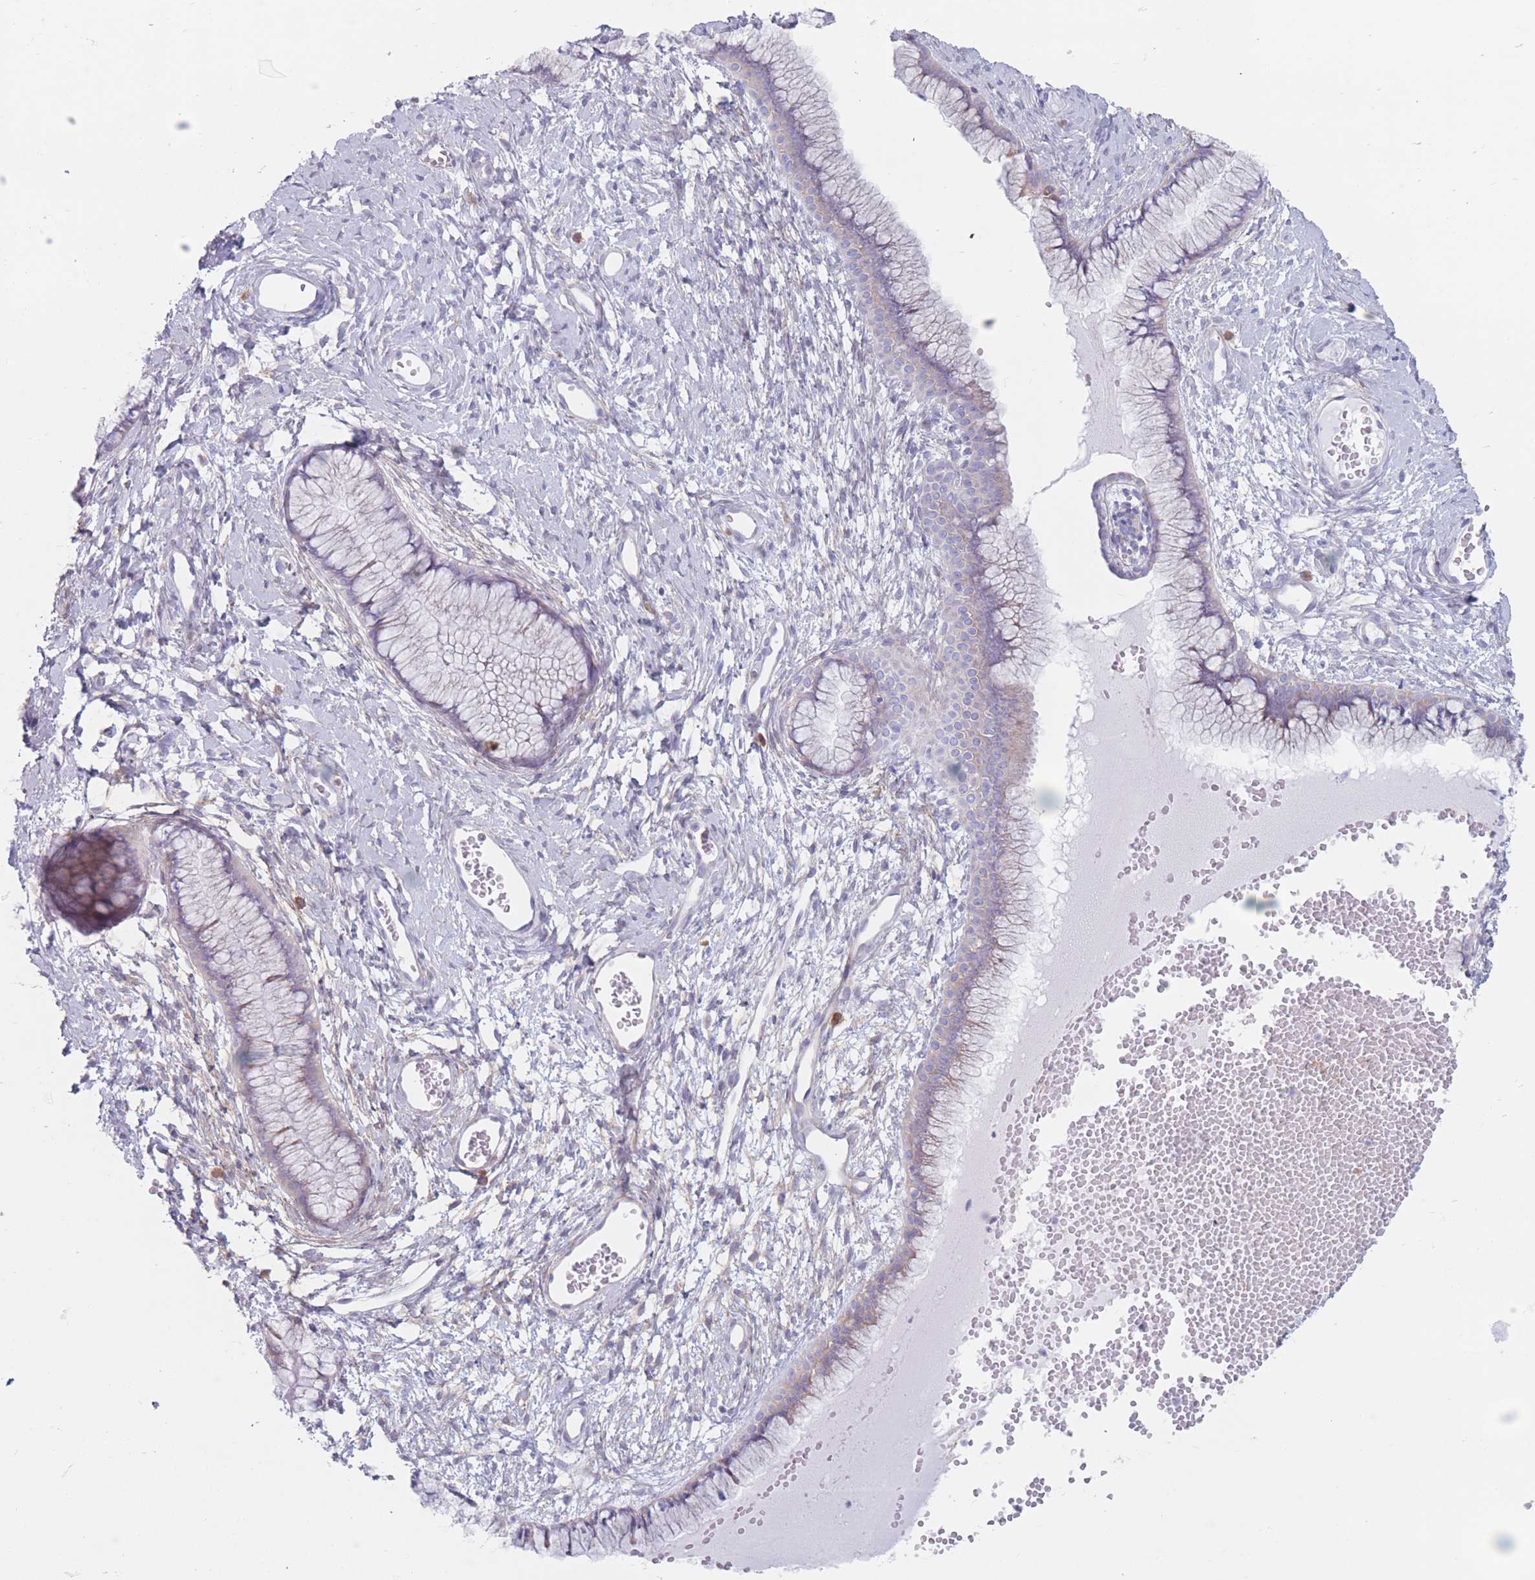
{"staining": {"intensity": "negative", "quantity": "none", "location": "none"}, "tissue": "cervix", "cell_type": "Glandular cells", "image_type": "normal", "snomed": [{"axis": "morphology", "description": "Normal tissue, NOS"}, {"axis": "topography", "description": "Cervix"}], "caption": "This is an immunohistochemistry micrograph of benign cervix. There is no expression in glandular cells.", "gene": "PLPP1", "patient": {"sex": "female", "age": 42}}